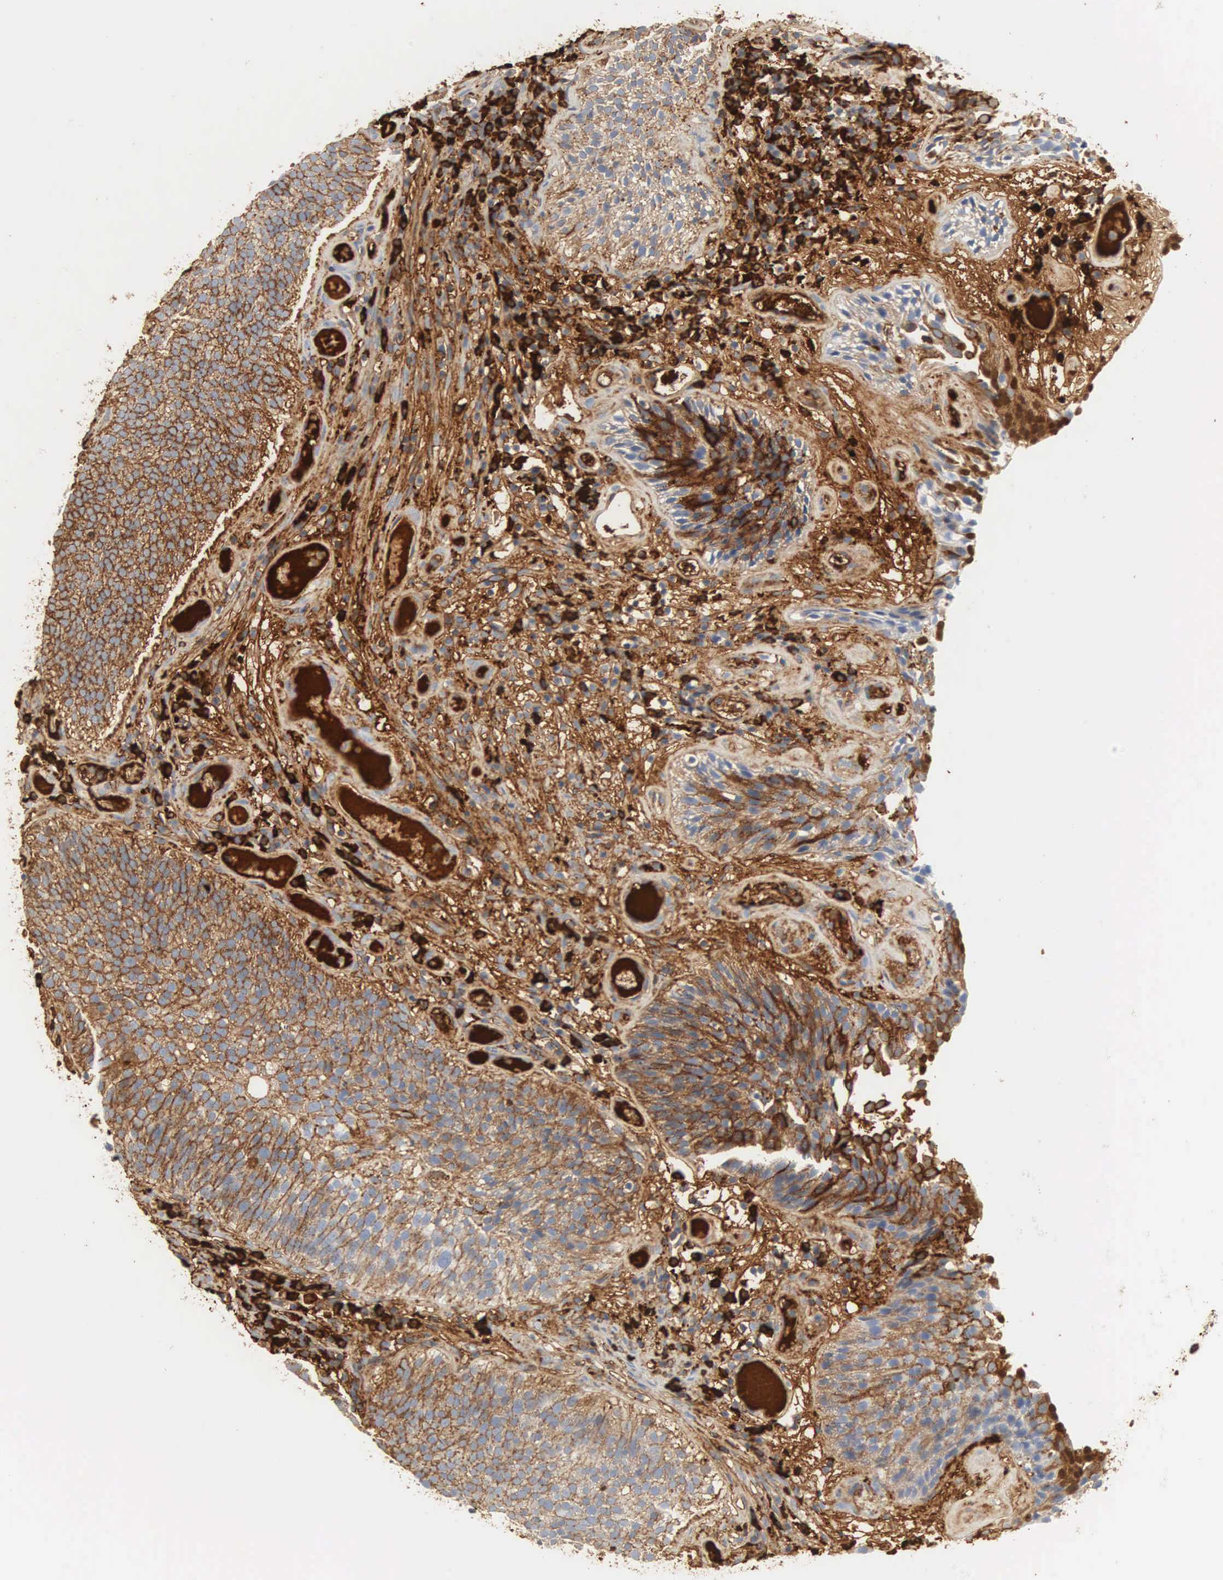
{"staining": {"intensity": "moderate", "quantity": "25%-75%", "location": "cytoplasmic/membranous"}, "tissue": "urothelial cancer", "cell_type": "Tumor cells", "image_type": "cancer", "snomed": [{"axis": "morphology", "description": "Urothelial carcinoma, Low grade"}, {"axis": "topography", "description": "Urinary bladder"}], "caption": "Human urothelial carcinoma (low-grade) stained with a brown dye shows moderate cytoplasmic/membranous positive staining in about 25%-75% of tumor cells.", "gene": "IGLC3", "patient": {"sex": "male", "age": 85}}